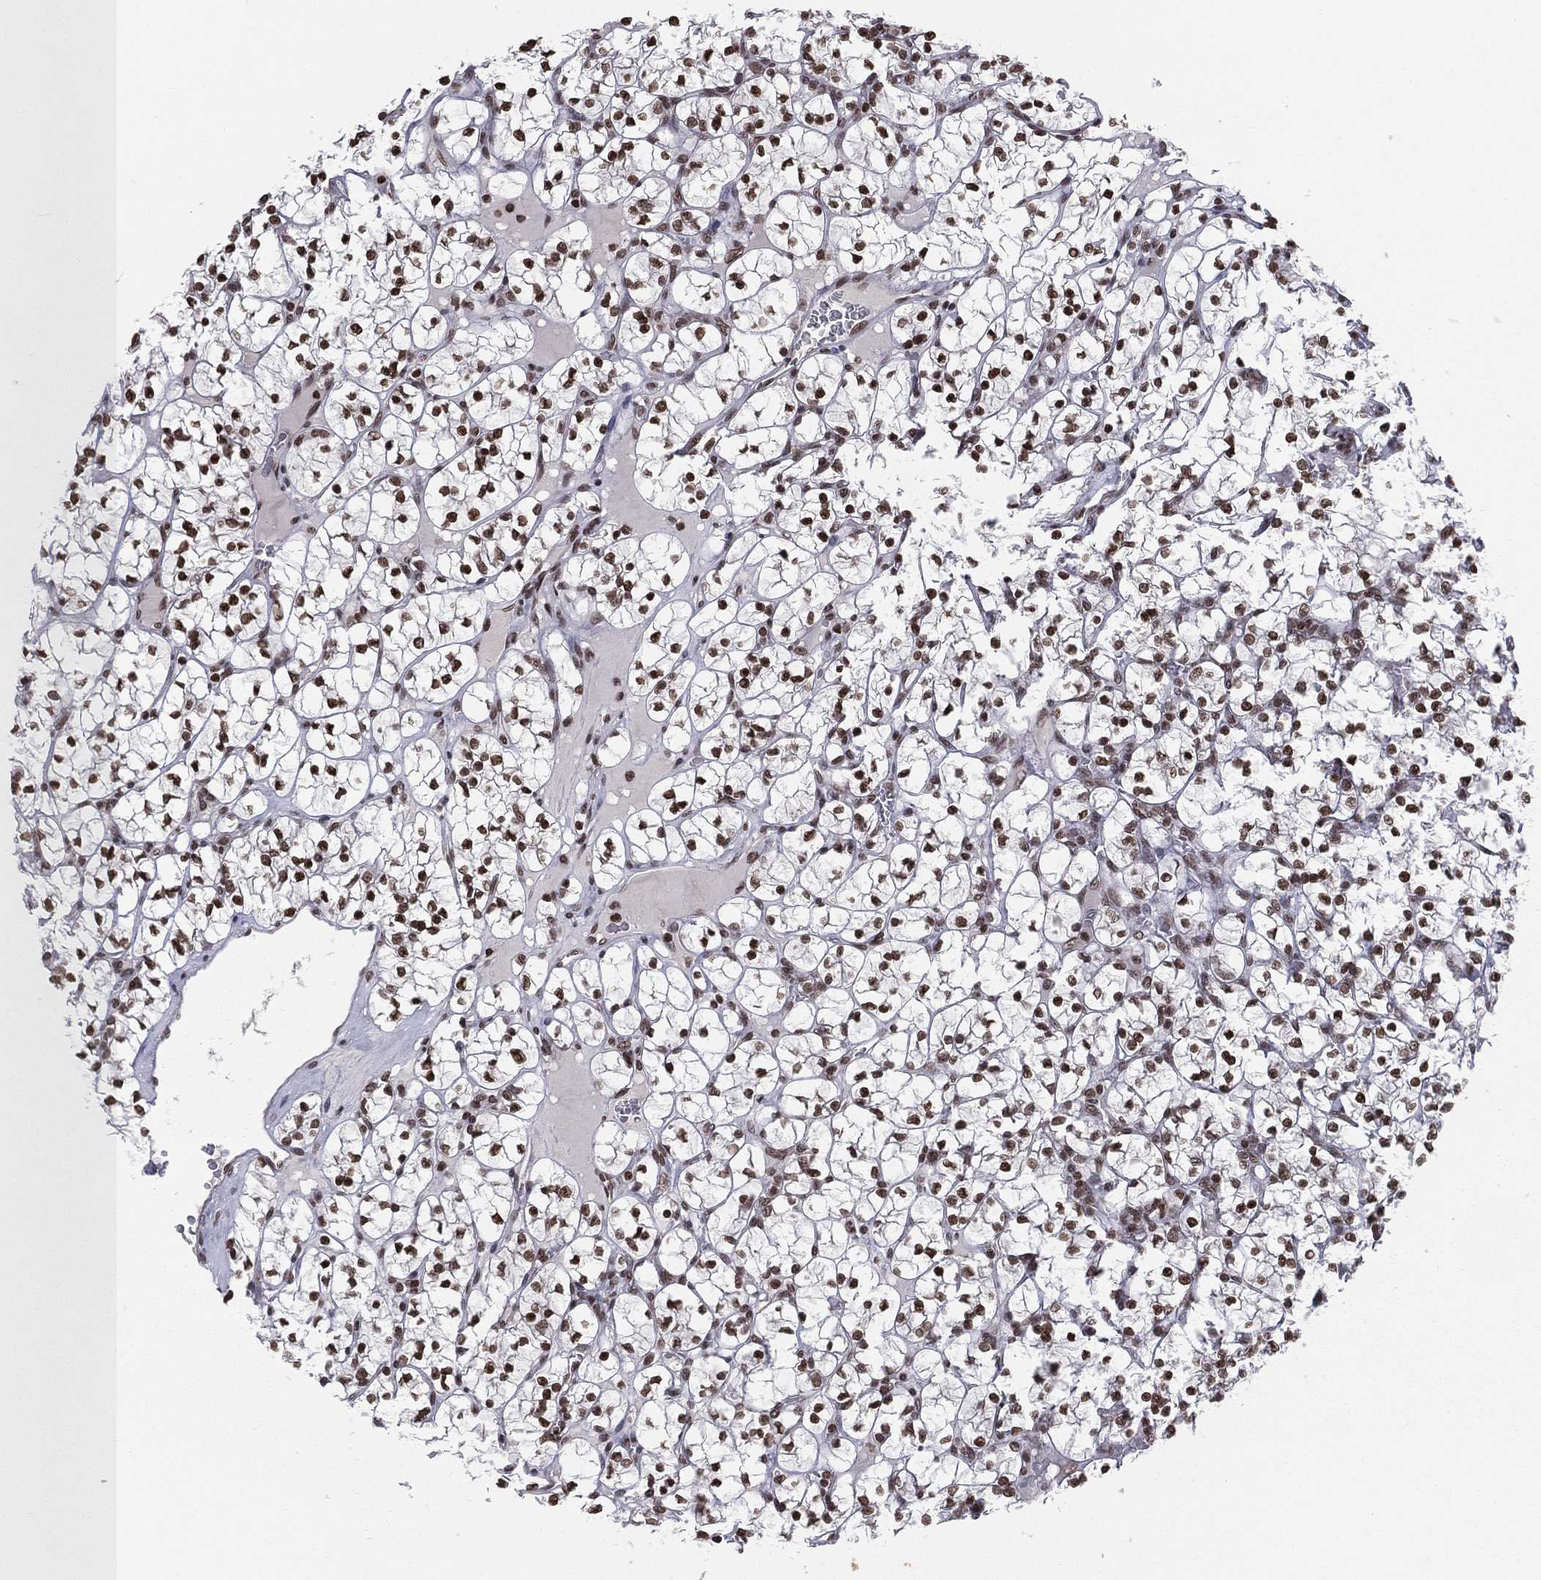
{"staining": {"intensity": "strong", "quantity": ">75%", "location": "nuclear"}, "tissue": "renal cancer", "cell_type": "Tumor cells", "image_type": "cancer", "snomed": [{"axis": "morphology", "description": "Adenocarcinoma, NOS"}, {"axis": "topography", "description": "Kidney"}], "caption": "IHC staining of renal cancer, which demonstrates high levels of strong nuclear positivity in about >75% of tumor cells indicating strong nuclear protein expression. The staining was performed using DAB (3,3'-diaminobenzidine) (brown) for protein detection and nuclei were counterstained in hematoxylin (blue).", "gene": "RFX7", "patient": {"sex": "female", "age": 89}}